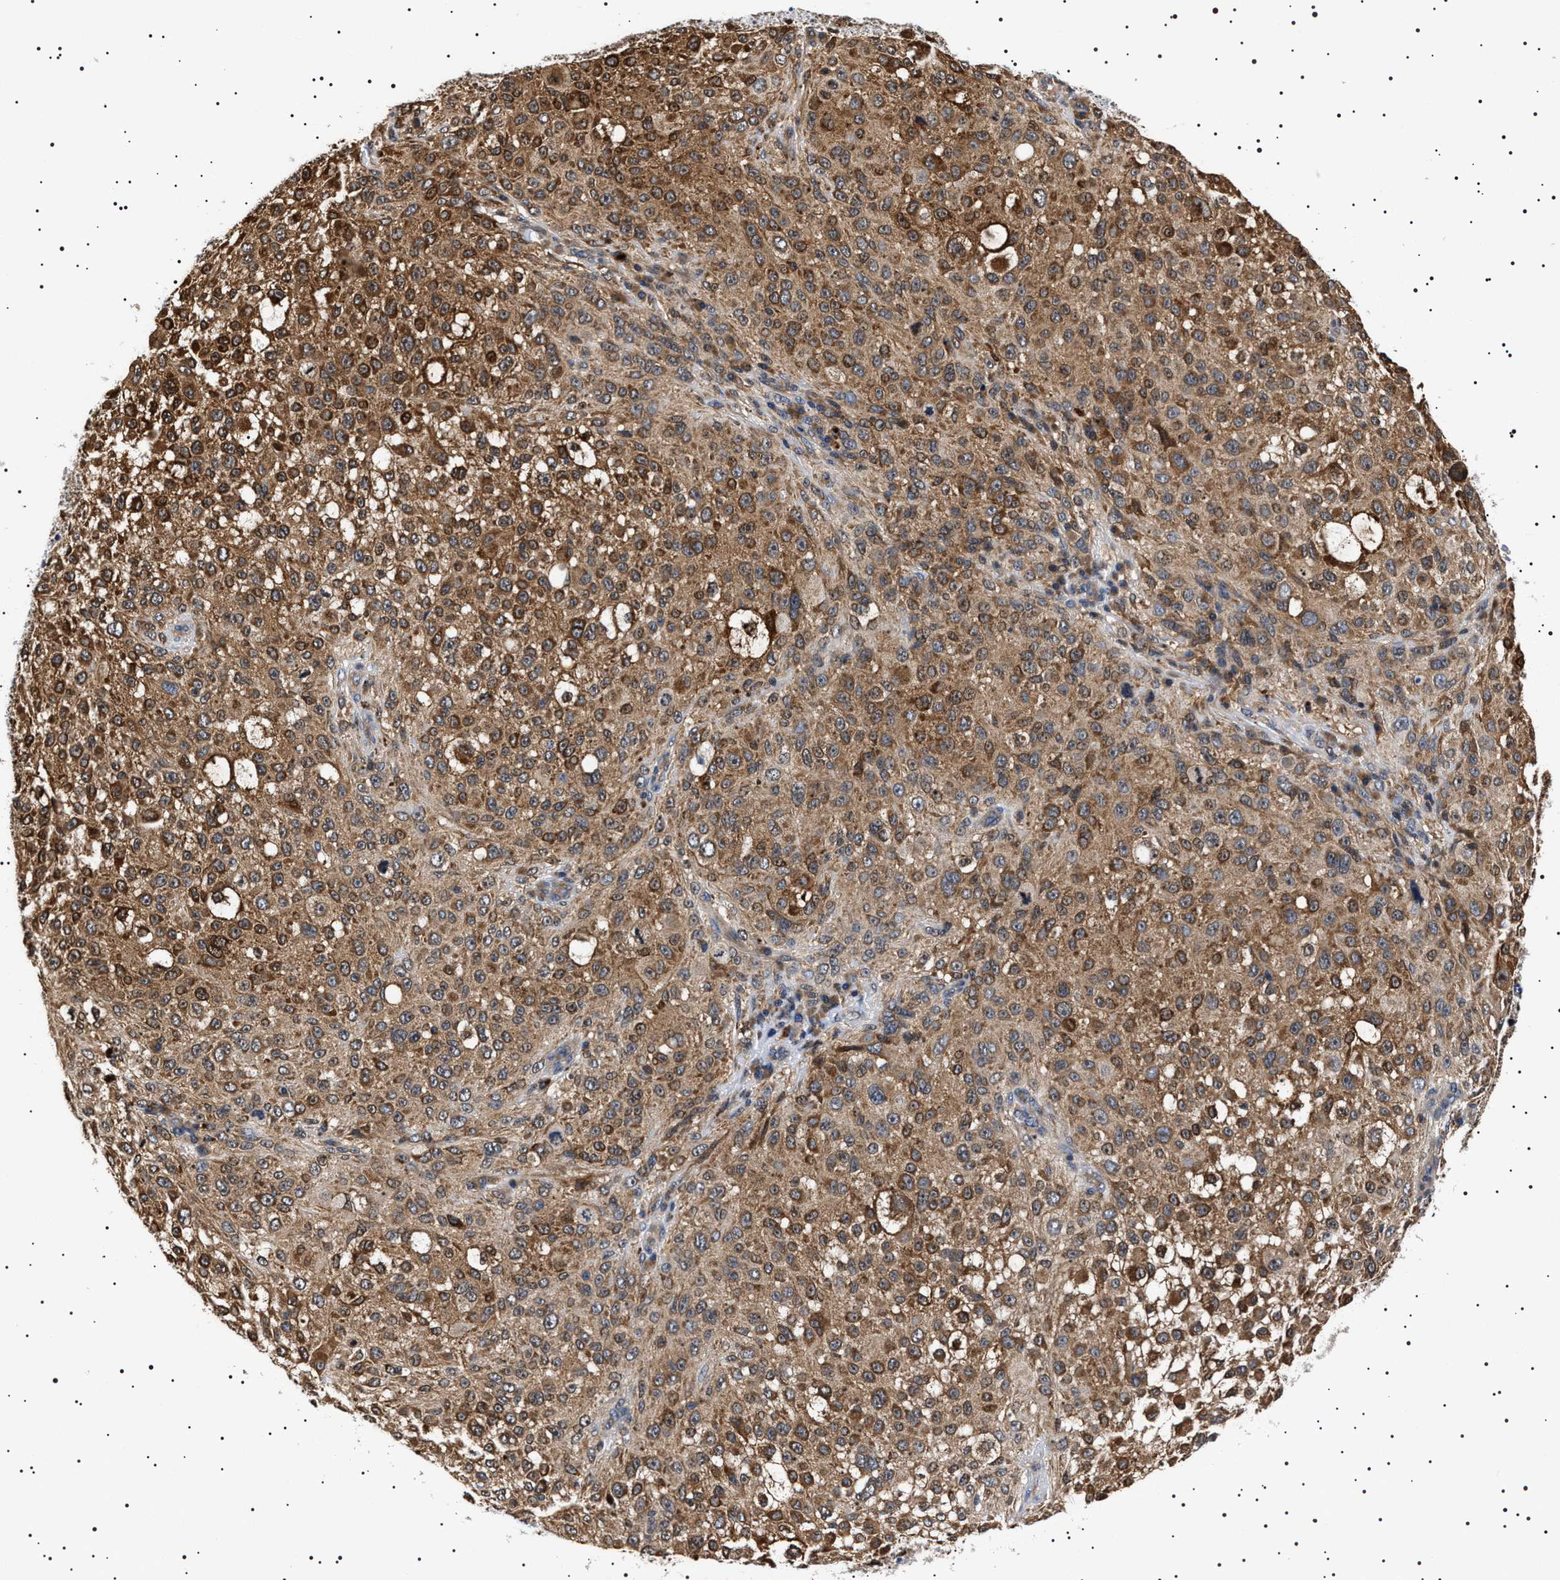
{"staining": {"intensity": "moderate", "quantity": ">75%", "location": "cytoplasmic/membranous,nuclear"}, "tissue": "melanoma", "cell_type": "Tumor cells", "image_type": "cancer", "snomed": [{"axis": "morphology", "description": "Necrosis, NOS"}, {"axis": "morphology", "description": "Malignant melanoma, NOS"}, {"axis": "topography", "description": "Skin"}], "caption": "This photomicrograph shows immunohistochemistry staining of melanoma, with medium moderate cytoplasmic/membranous and nuclear staining in approximately >75% of tumor cells.", "gene": "SLC4A7", "patient": {"sex": "female", "age": 87}}